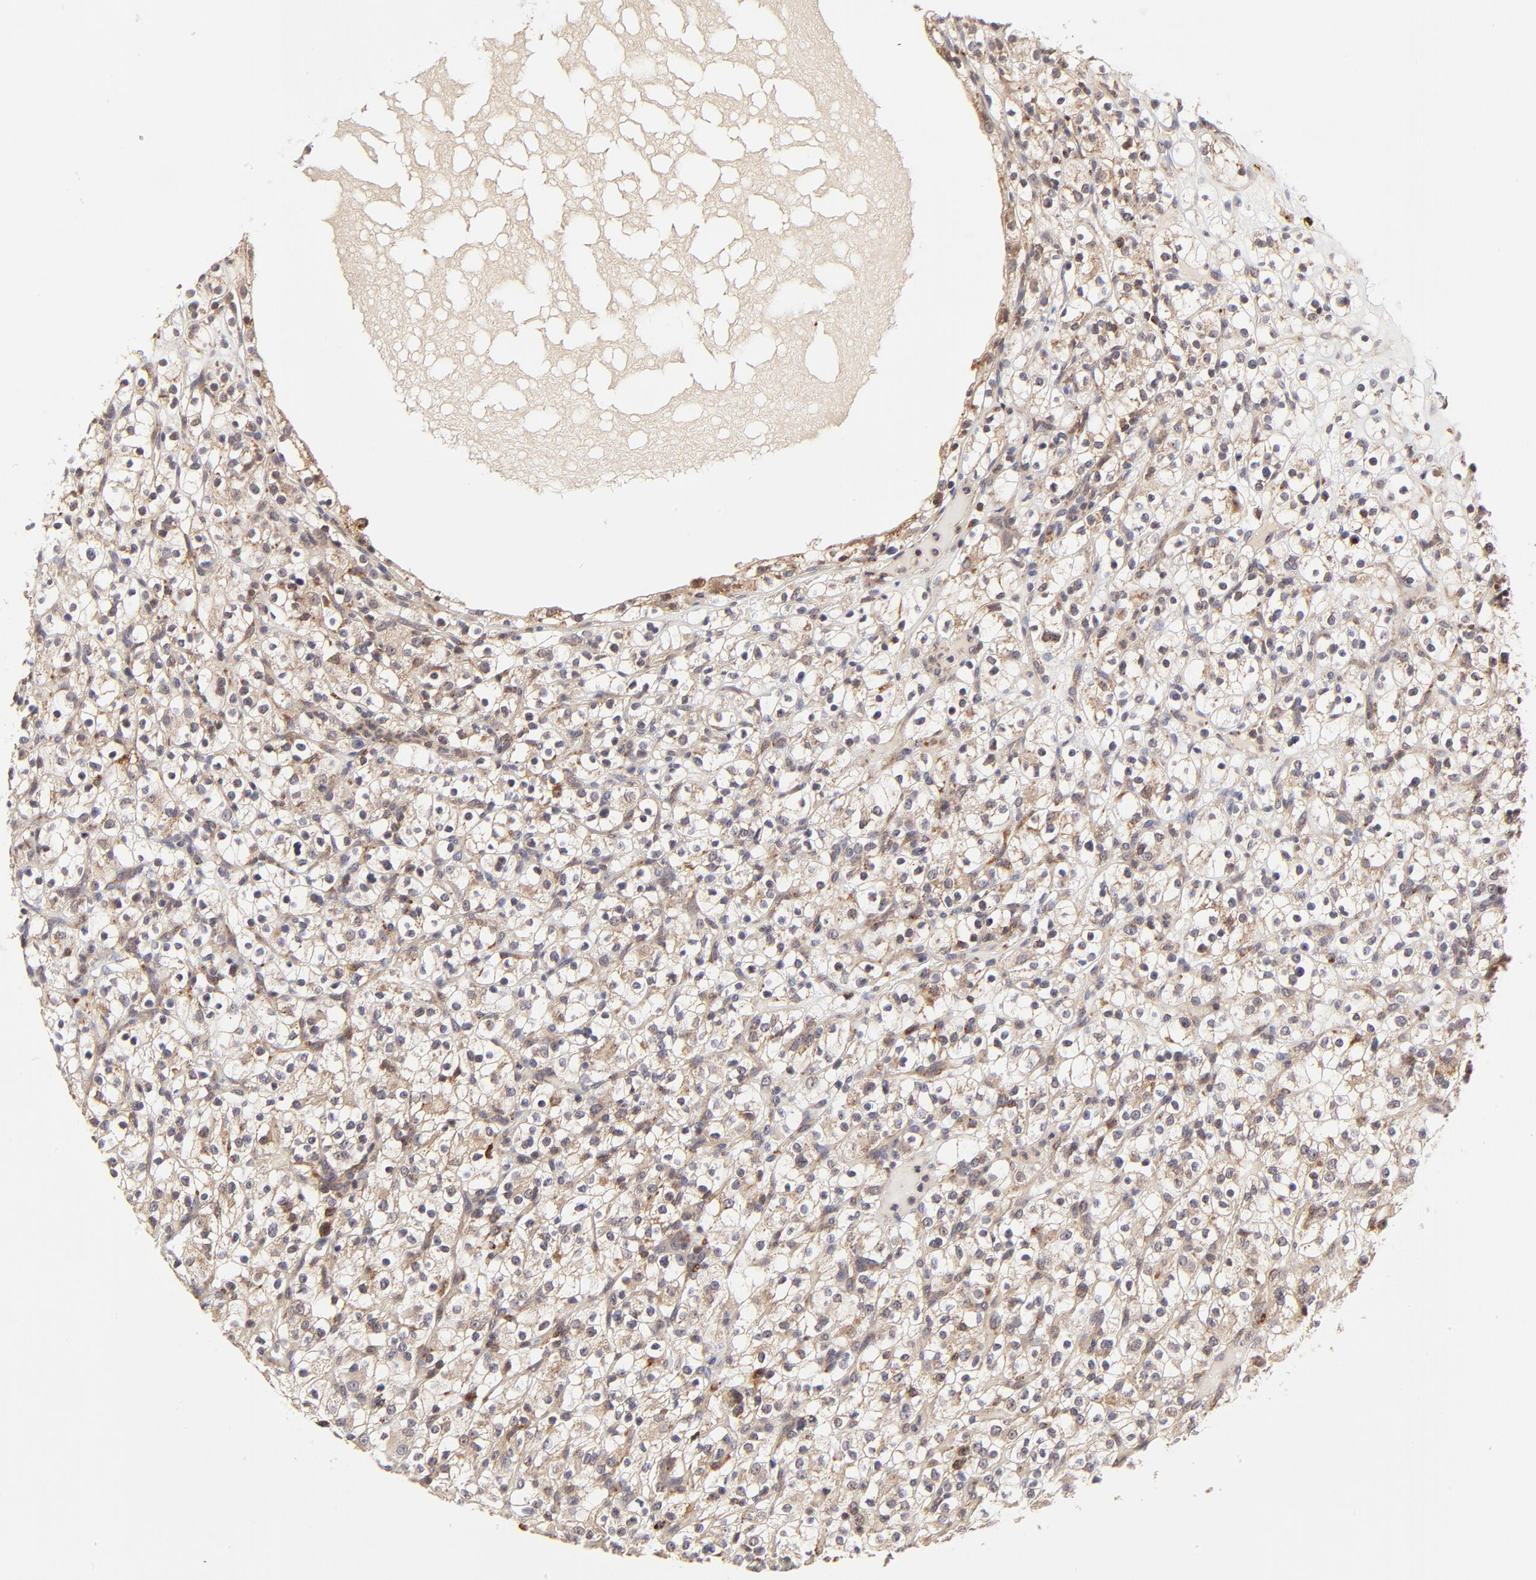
{"staining": {"intensity": "weak", "quantity": ">75%", "location": "cytoplasmic/membranous"}, "tissue": "renal cancer", "cell_type": "Tumor cells", "image_type": "cancer", "snomed": [{"axis": "morphology", "description": "Normal tissue, NOS"}, {"axis": "morphology", "description": "Adenocarcinoma, NOS"}, {"axis": "topography", "description": "Kidney"}], "caption": "Weak cytoplasmic/membranous protein staining is identified in approximately >75% of tumor cells in renal cancer.", "gene": "MAP2K7", "patient": {"sex": "female", "age": 72}}